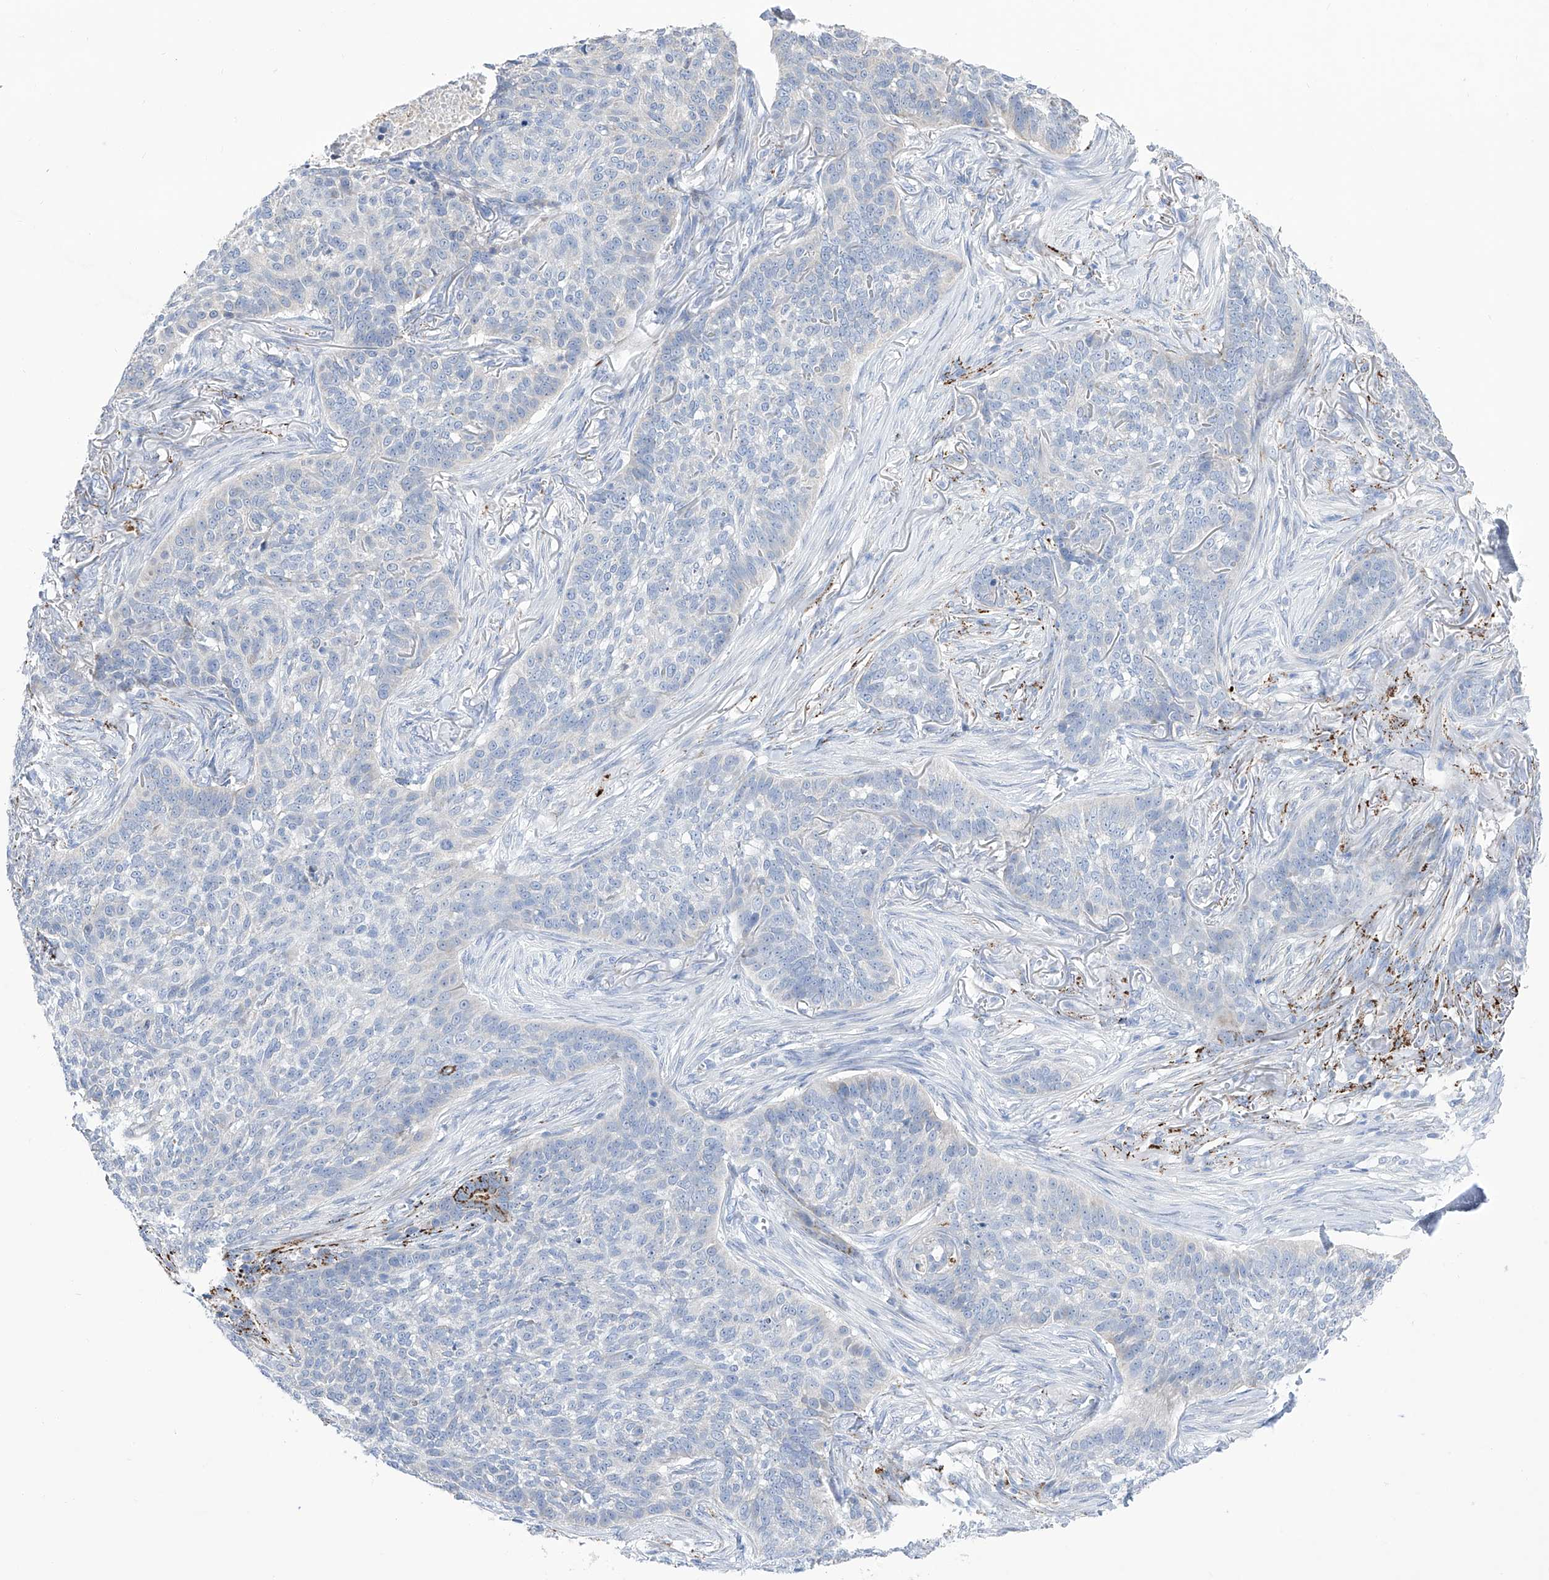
{"staining": {"intensity": "negative", "quantity": "none", "location": "none"}, "tissue": "skin cancer", "cell_type": "Tumor cells", "image_type": "cancer", "snomed": [{"axis": "morphology", "description": "Basal cell carcinoma"}, {"axis": "topography", "description": "Skin"}], "caption": "The immunohistochemistry (IHC) micrograph has no significant expression in tumor cells of basal cell carcinoma (skin) tissue.", "gene": "C1orf87", "patient": {"sex": "male", "age": 85}}